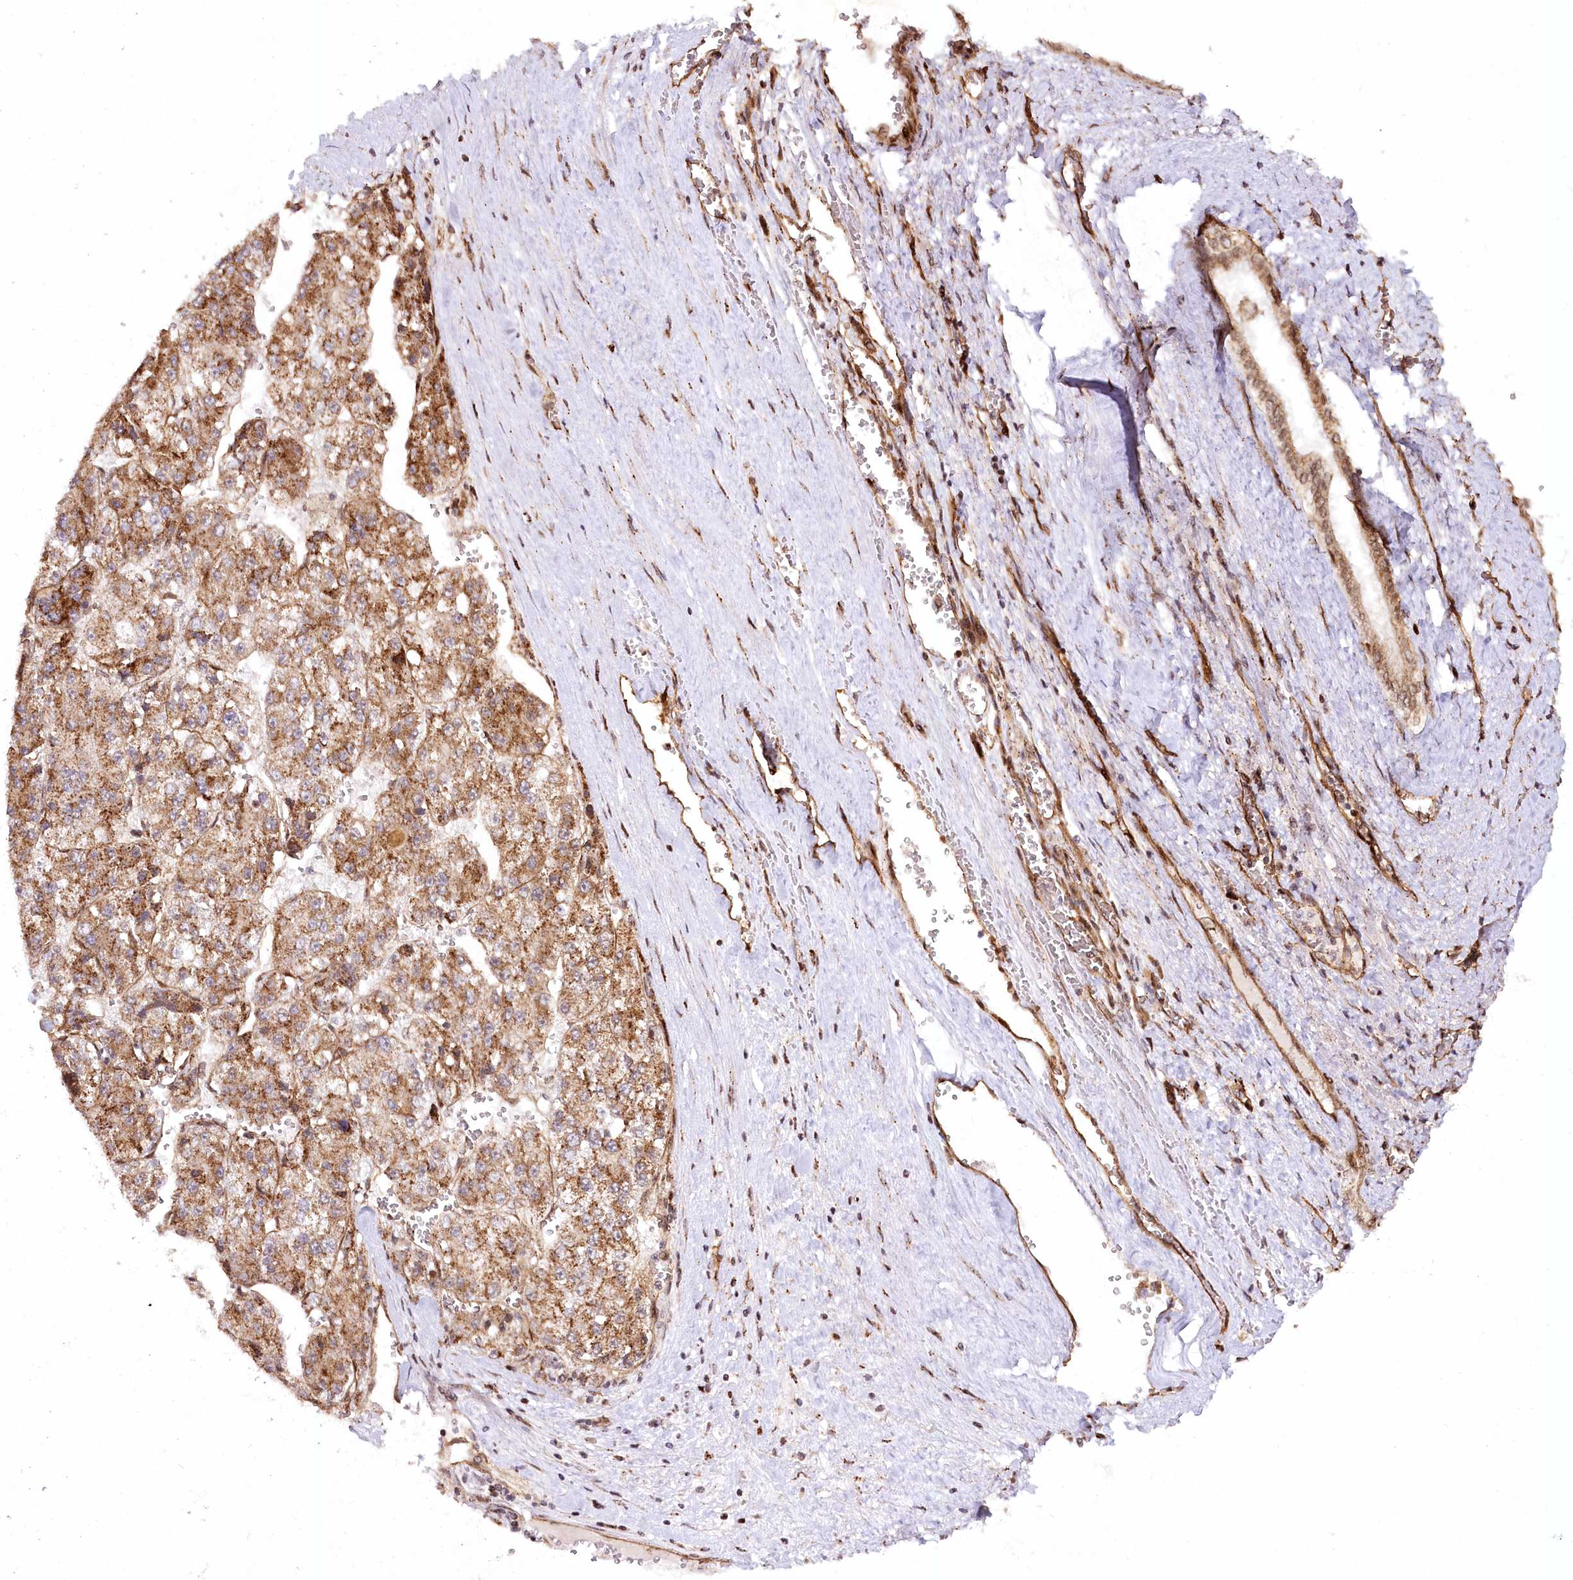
{"staining": {"intensity": "moderate", "quantity": ">75%", "location": "cytoplasmic/membranous"}, "tissue": "liver cancer", "cell_type": "Tumor cells", "image_type": "cancer", "snomed": [{"axis": "morphology", "description": "Carcinoma, Hepatocellular, NOS"}, {"axis": "topography", "description": "Liver"}], "caption": "Immunohistochemical staining of hepatocellular carcinoma (liver) displays medium levels of moderate cytoplasmic/membranous protein positivity in approximately >75% of tumor cells.", "gene": "COPG1", "patient": {"sex": "female", "age": 73}}